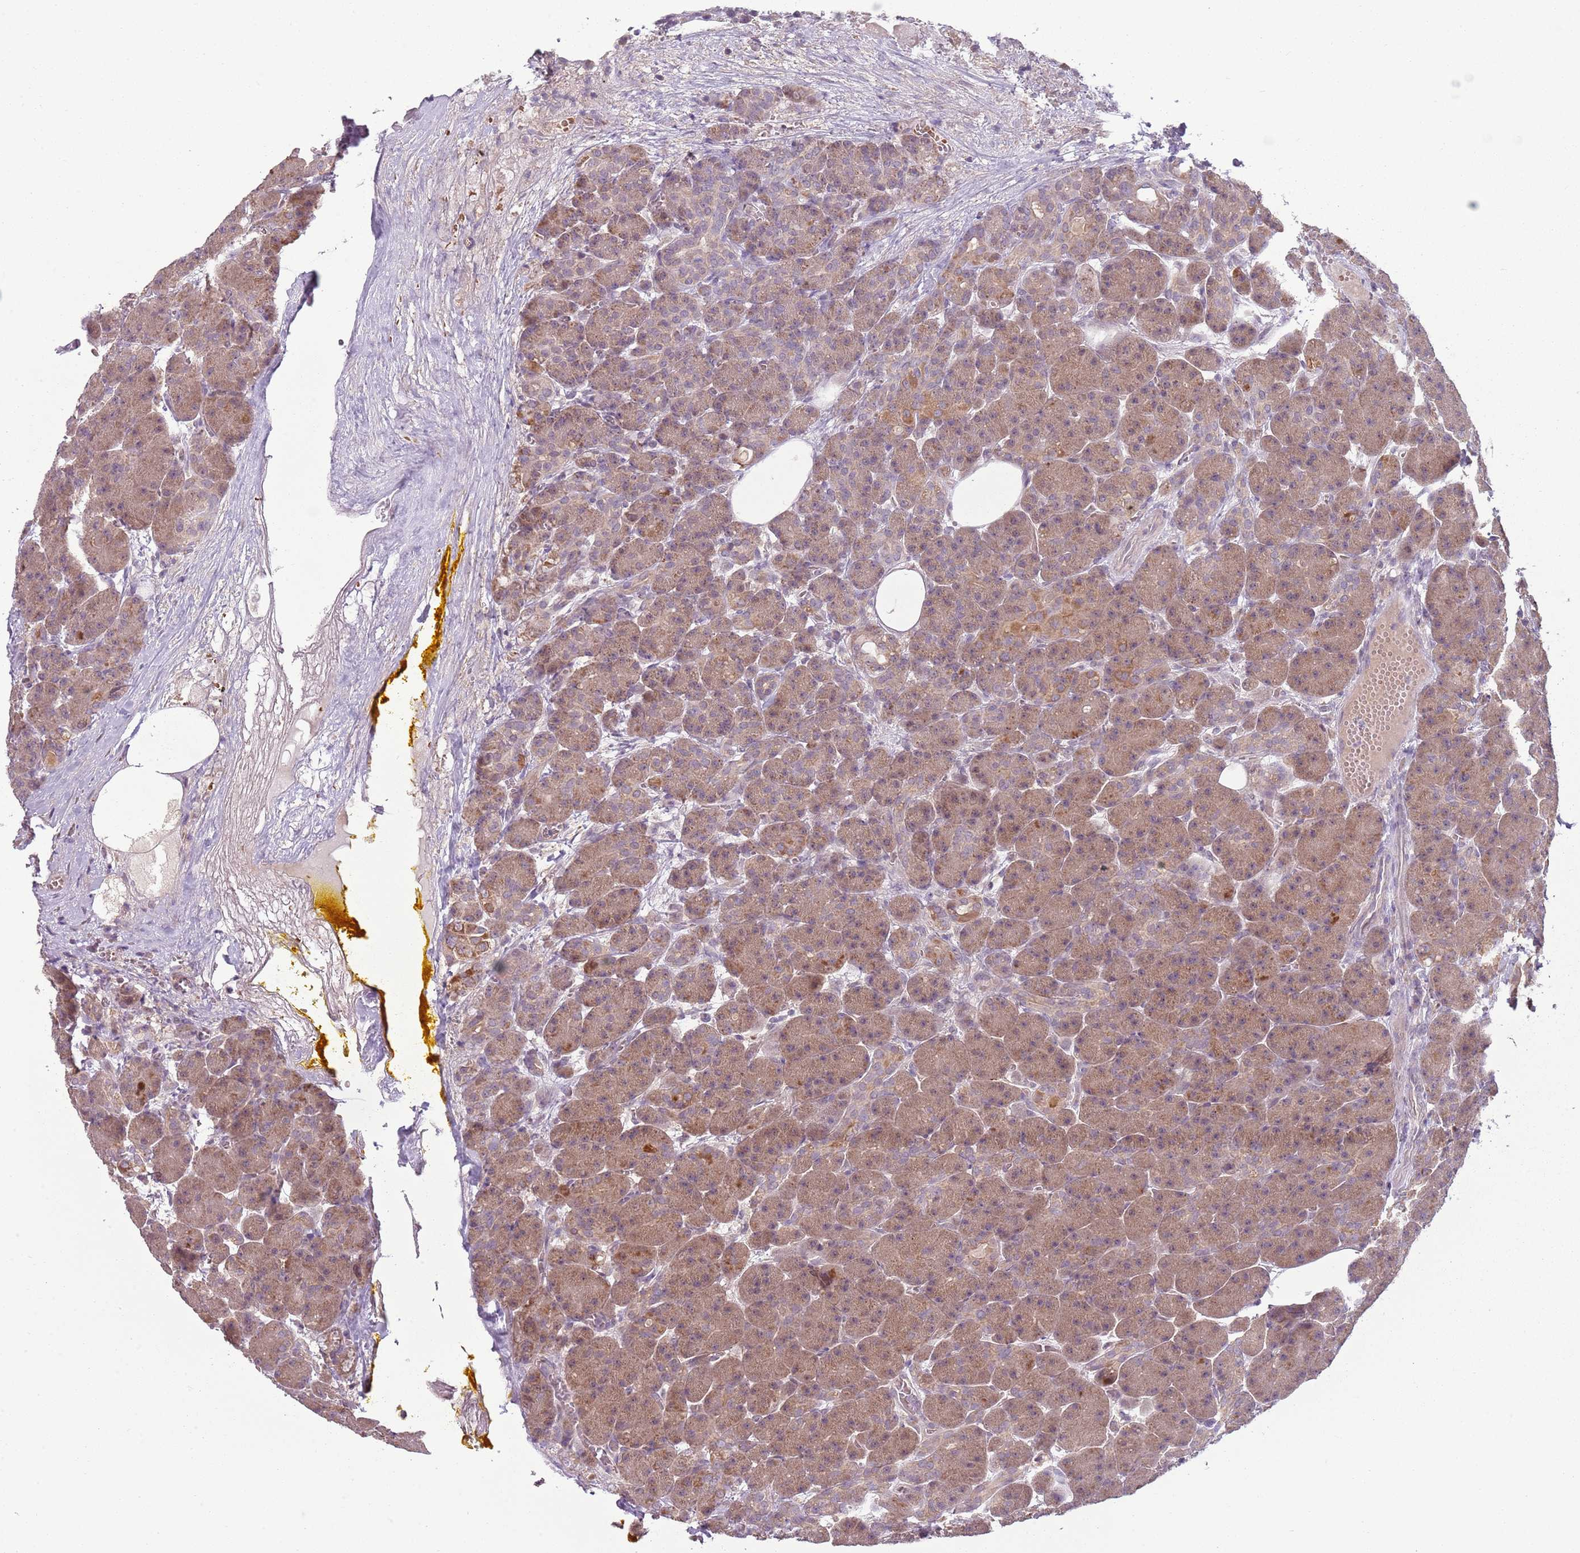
{"staining": {"intensity": "moderate", "quantity": "25%-75%", "location": "cytoplasmic/membranous"}, "tissue": "pancreas", "cell_type": "Exocrine glandular cells", "image_type": "normal", "snomed": [{"axis": "morphology", "description": "Normal tissue, NOS"}, {"axis": "topography", "description": "Pancreas"}], "caption": "Immunohistochemistry (IHC) staining of normal pancreas, which shows medium levels of moderate cytoplasmic/membranous positivity in about 25%-75% of exocrine glandular cells indicating moderate cytoplasmic/membranous protein staining. The staining was performed using DAB (brown) for protein detection and nuclei were counterstained in hematoxylin (blue).", "gene": "TEKT4", "patient": {"sex": "male", "age": 63}}